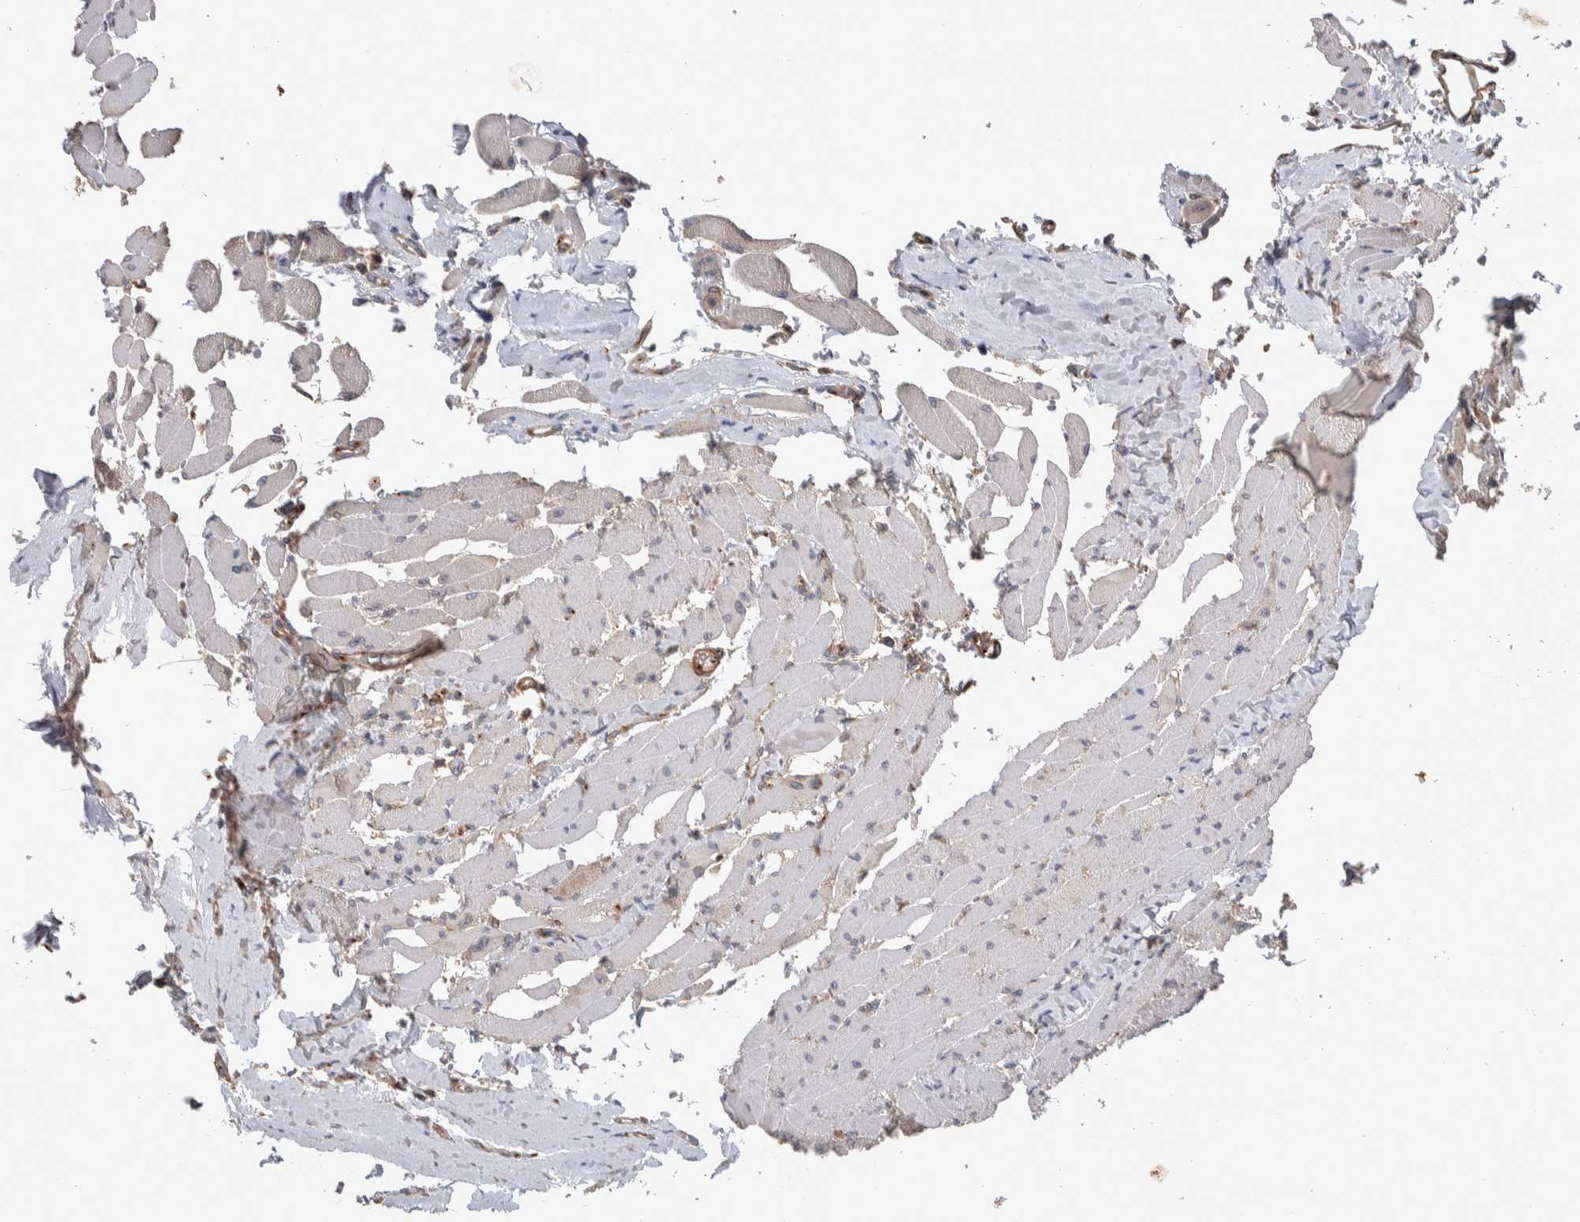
{"staining": {"intensity": "weak", "quantity": ">75%", "location": "cytoplasmic/membranous"}, "tissue": "head and neck cancer", "cell_type": "Tumor cells", "image_type": "cancer", "snomed": [{"axis": "morphology", "description": "Adenocarcinoma, NOS"}, {"axis": "morphology", "description": "Adenoma, NOS"}, {"axis": "topography", "description": "Head-Neck"}], "caption": "There is low levels of weak cytoplasmic/membranous staining in tumor cells of head and neck adenoma, as demonstrated by immunohistochemical staining (brown color).", "gene": "IFRD1", "patient": {"sex": "female", "age": 55}}